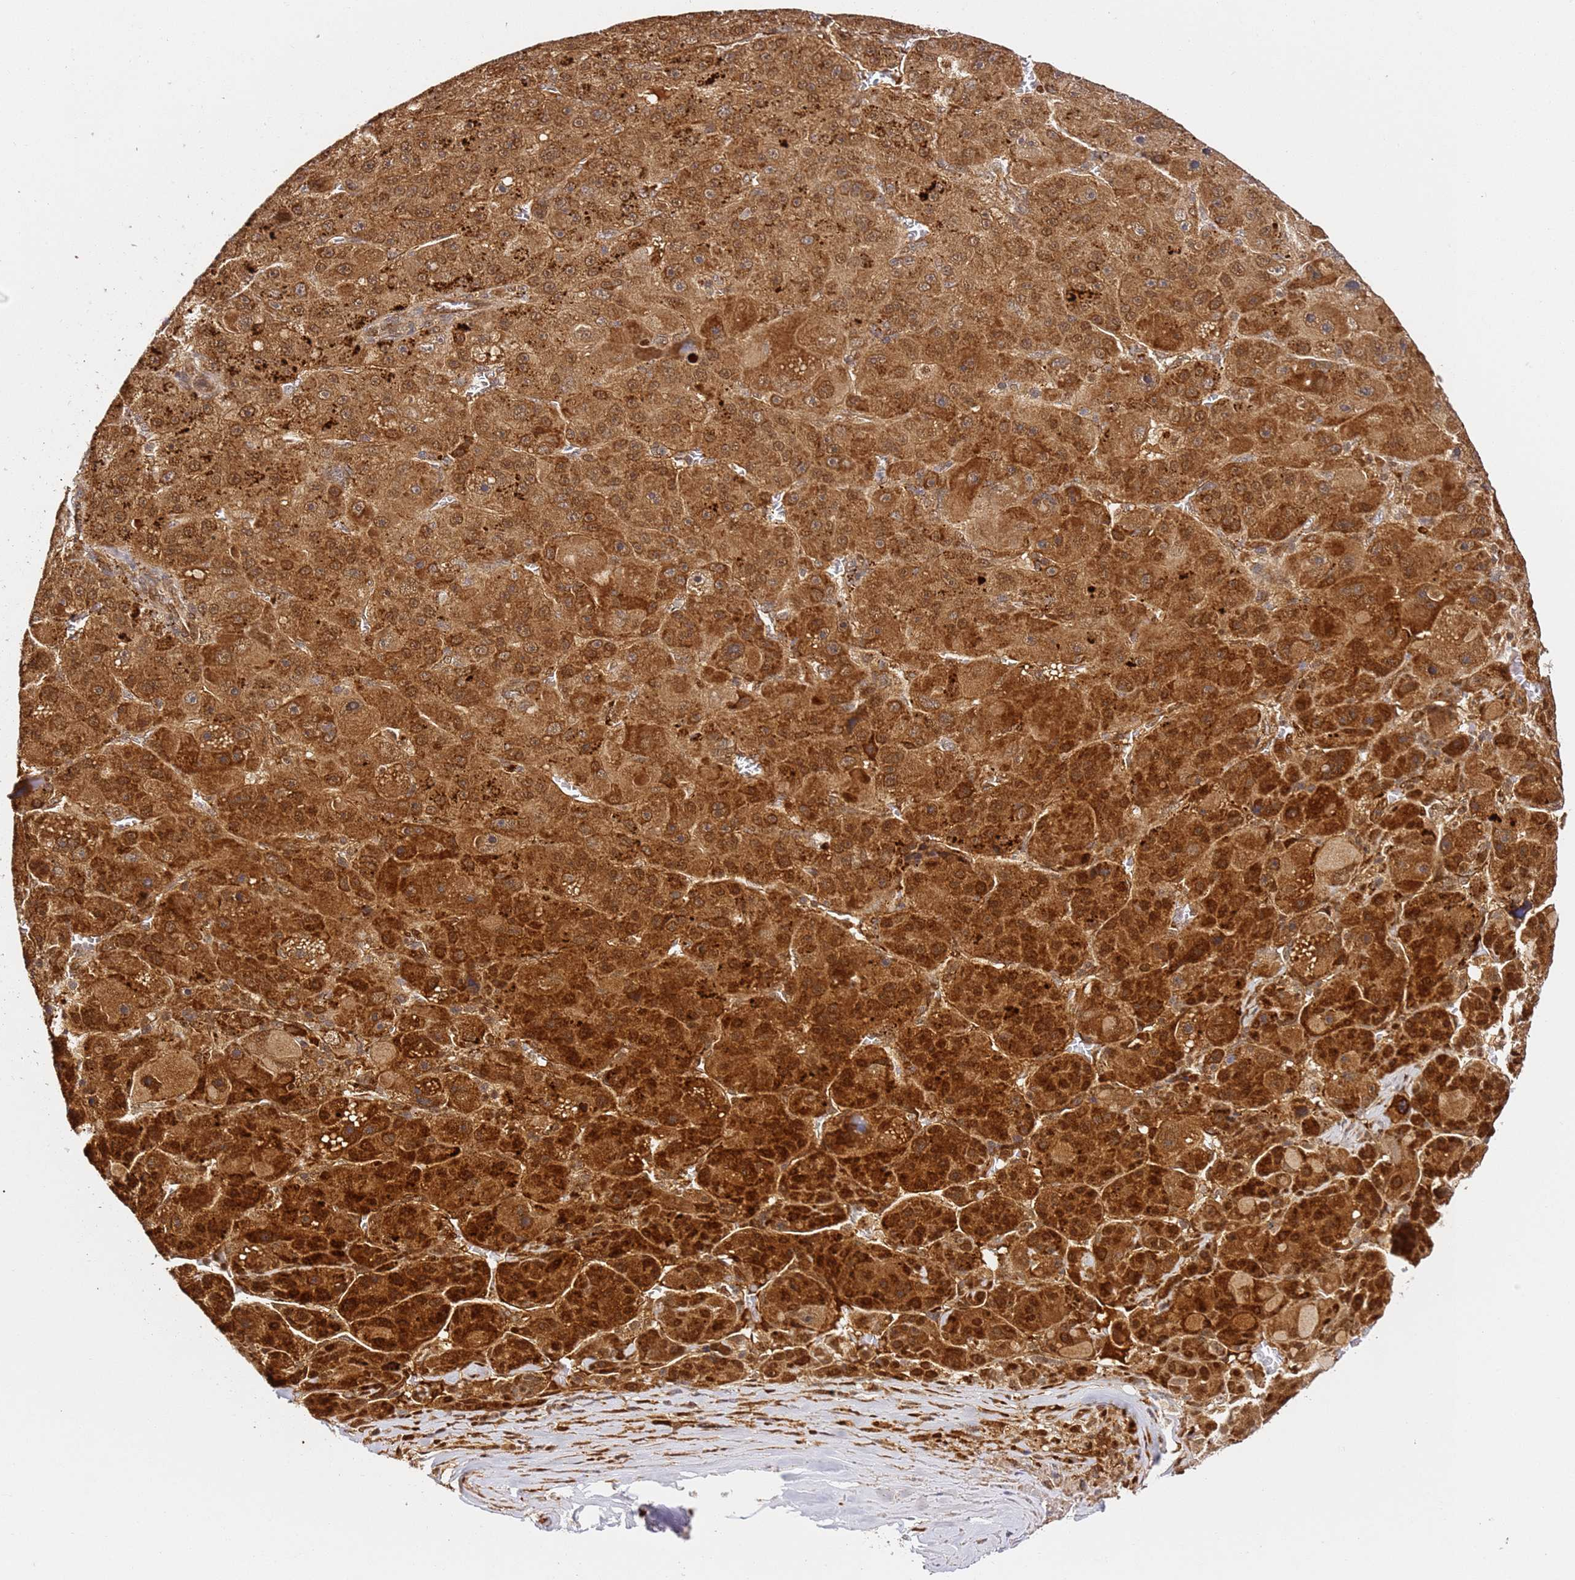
{"staining": {"intensity": "strong", "quantity": ">75%", "location": "cytoplasmic/membranous,nuclear"}, "tissue": "liver cancer", "cell_type": "Tumor cells", "image_type": "cancer", "snomed": [{"axis": "morphology", "description": "Carcinoma, Hepatocellular, NOS"}, {"axis": "topography", "description": "Liver"}], "caption": "This micrograph displays immunohistochemistry staining of liver cancer (hepatocellular carcinoma), with high strong cytoplasmic/membranous and nuclear positivity in about >75% of tumor cells.", "gene": "SMOX", "patient": {"sex": "male", "age": 76}}